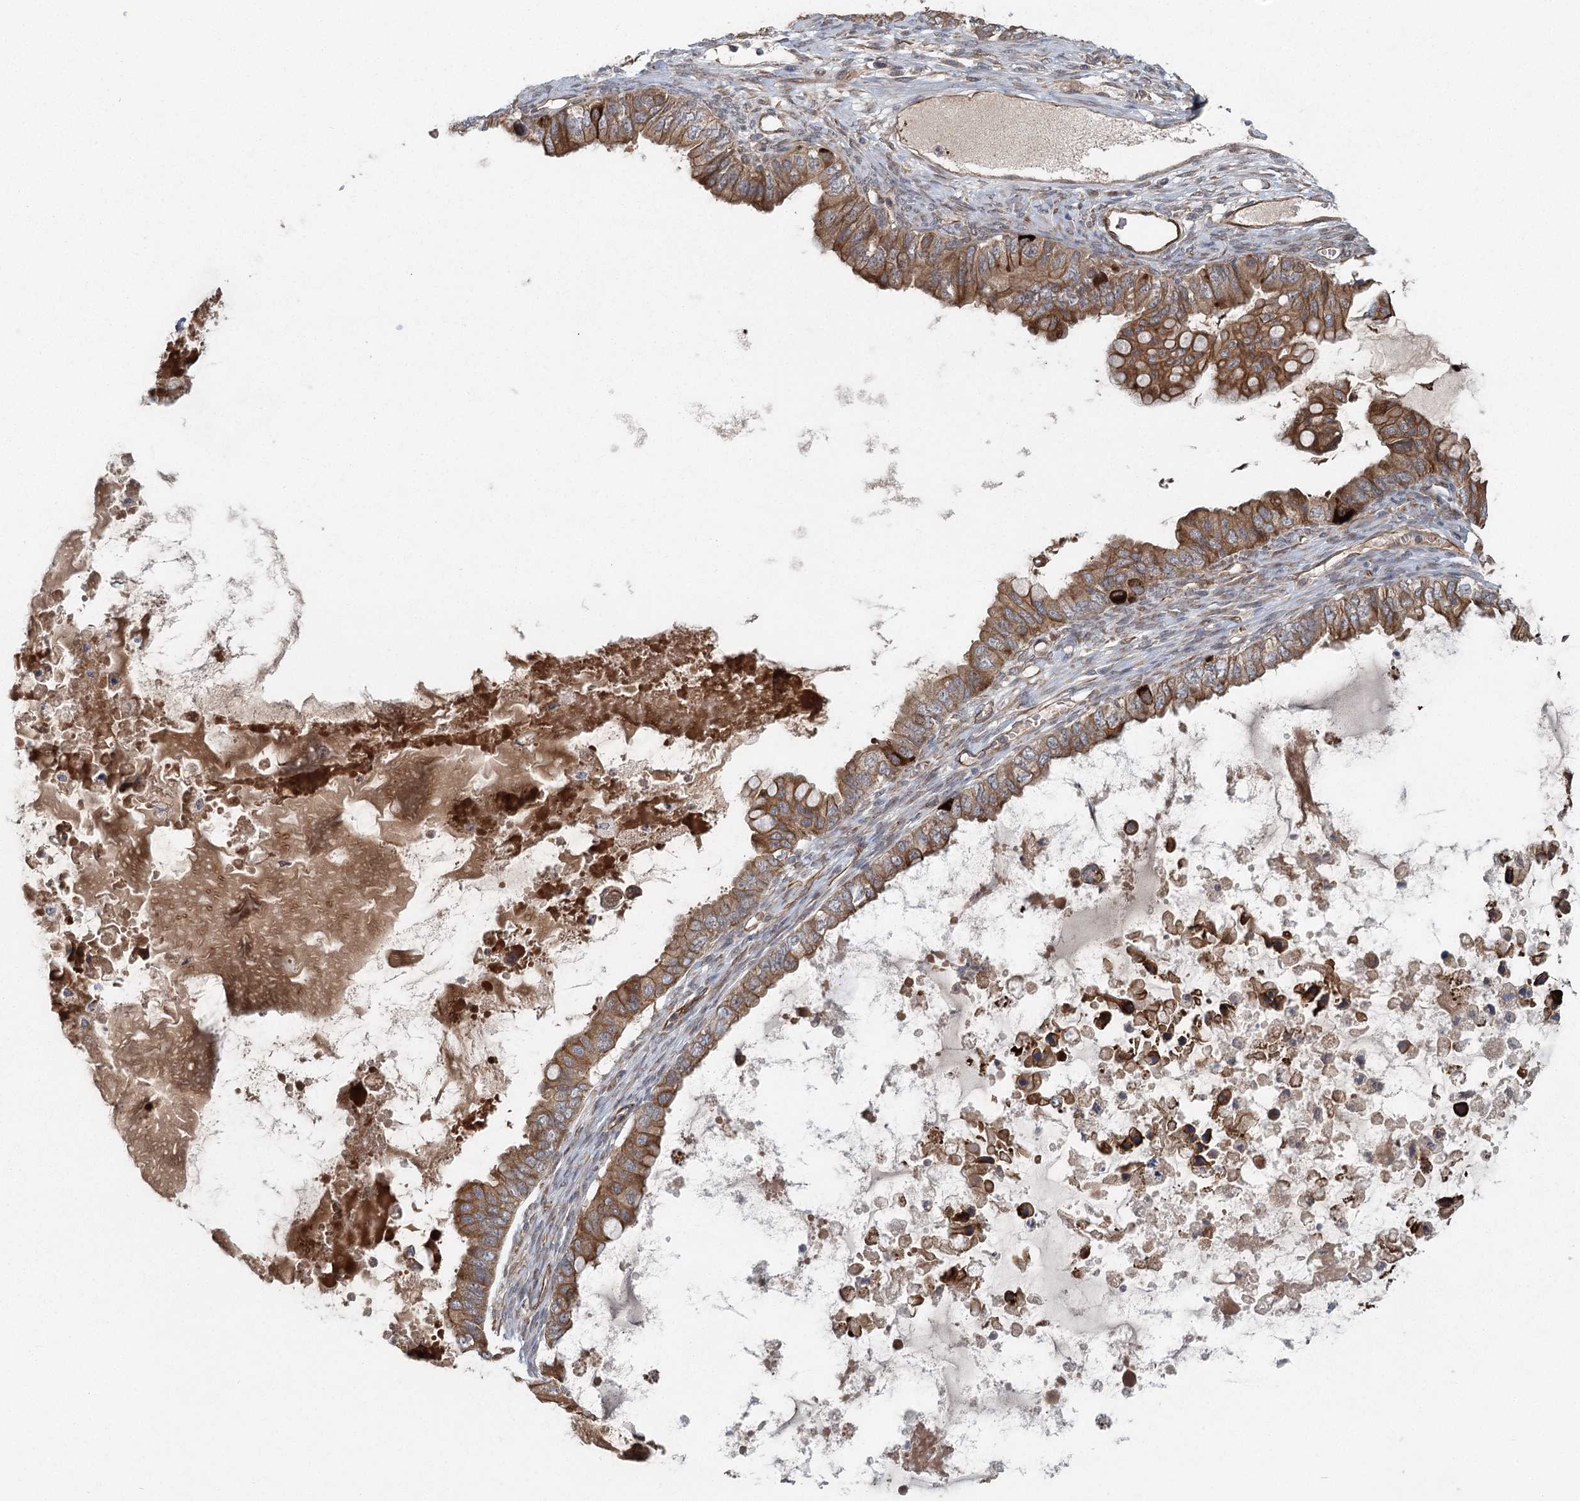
{"staining": {"intensity": "moderate", "quantity": ">75%", "location": "cytoplasmic/membranous"}, "tissue": "ovarian cancer", "cell_type": "Tumor cells", "image_type": "cancer", "snomed": [{"axis": "morphology", "description": "Cystadenocarcinoma, mucinous, NOS"}, {"axis": "topography", "description": "Ovary"}], "caption": "This is an image of immunohistochemistry staining of ovarian cancer (mucinous cystadenocarcinoma), which shows moderate staining in the cytoplasmic/membranous of tumor cells.", "gene": "LRRC14B", "patient": {"sex": "female", "age": 80}}